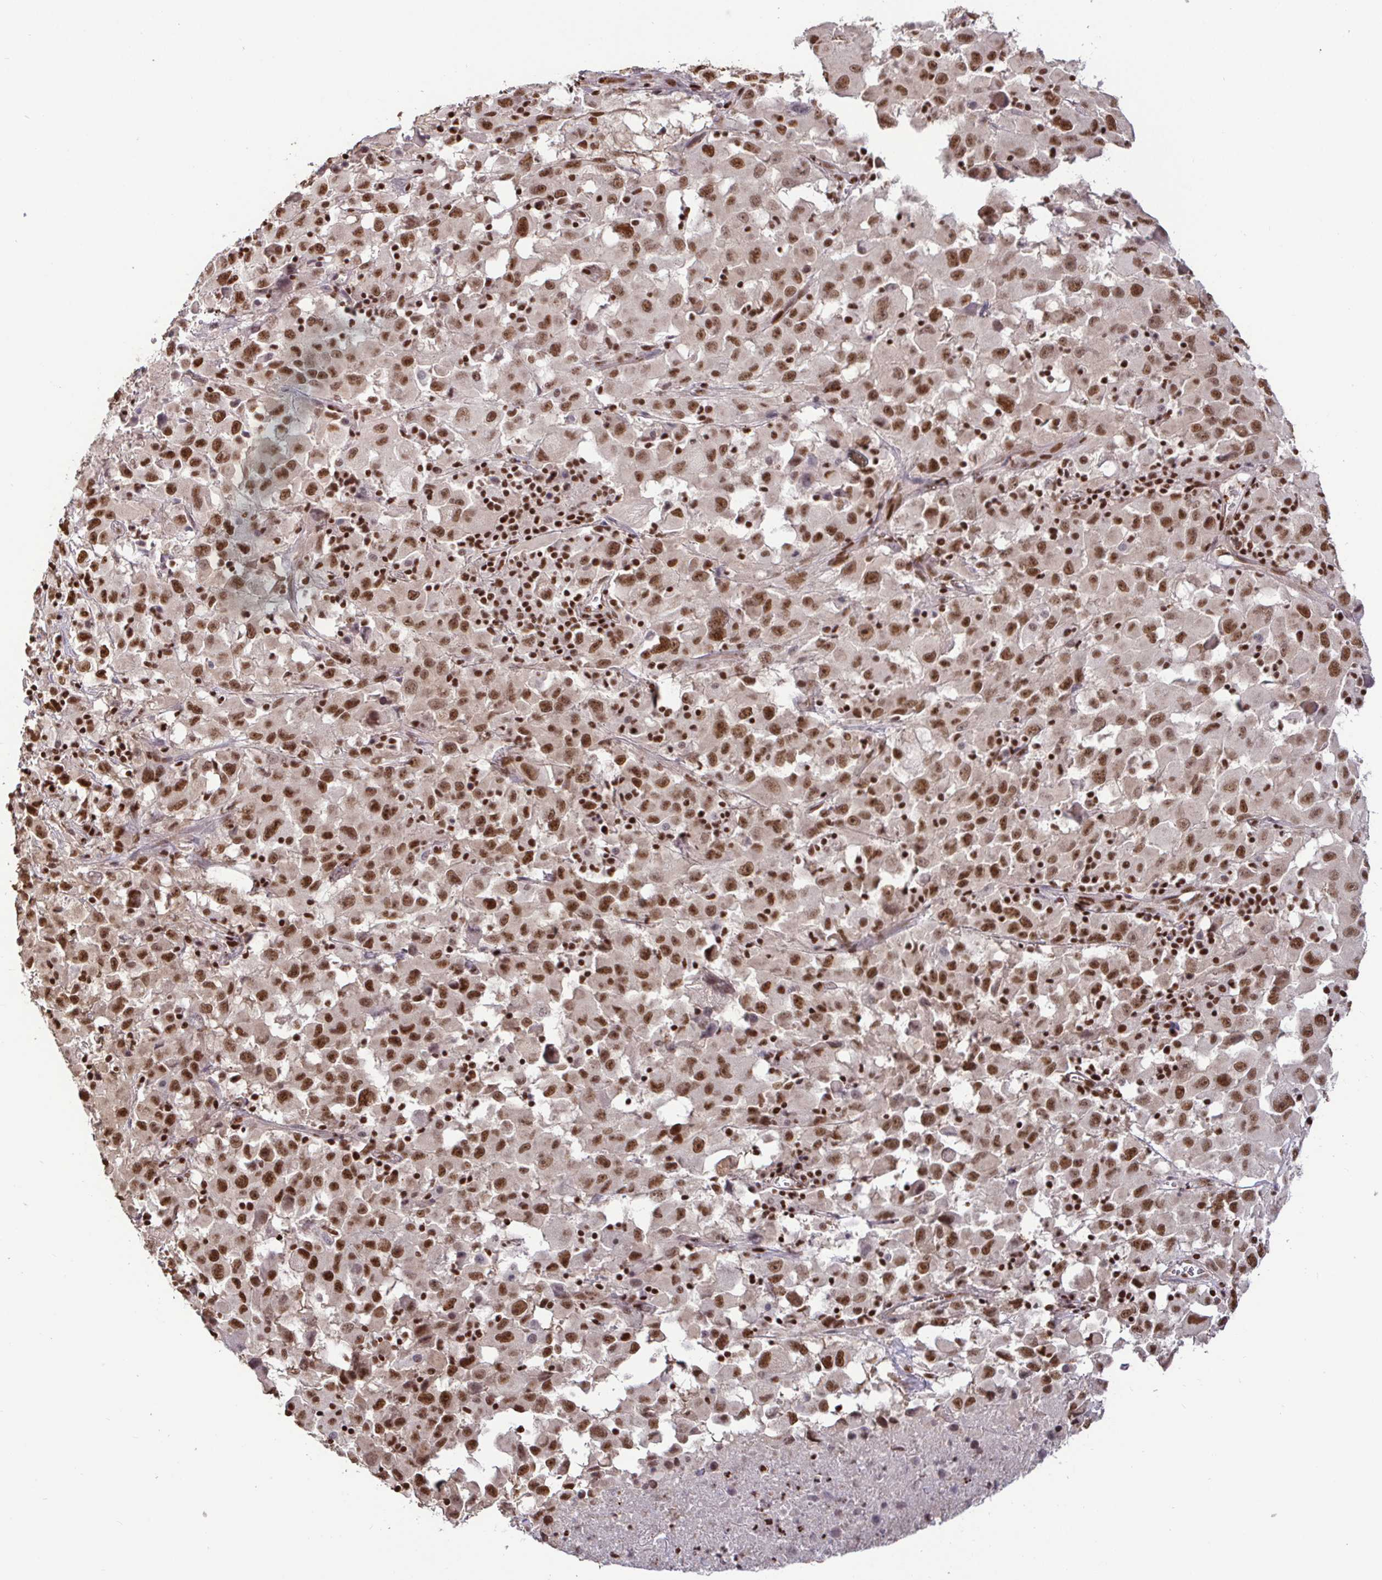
{"staining": {"intensity": "strong", "quantity": ">75%", "location": "nuclear"}, "tissue": "melanoma", "cell_type": "Tumor cells", "image_type": "cancer", "snomed": [{"axis": "morphology", "description": "Malignant melanoma, Metastatic site"}, {"axis": "topography", "description": "Soft tissue"}], "caption": "High-power microscopy captured an immunohistochemistry (IHC) micrograph of malignant melanoma (metastatic site), revealing strong nuclear staining in approximately >75% of tumor cells.", "gene": "SP3", "patient": {"sex": "male", "age": 50}}